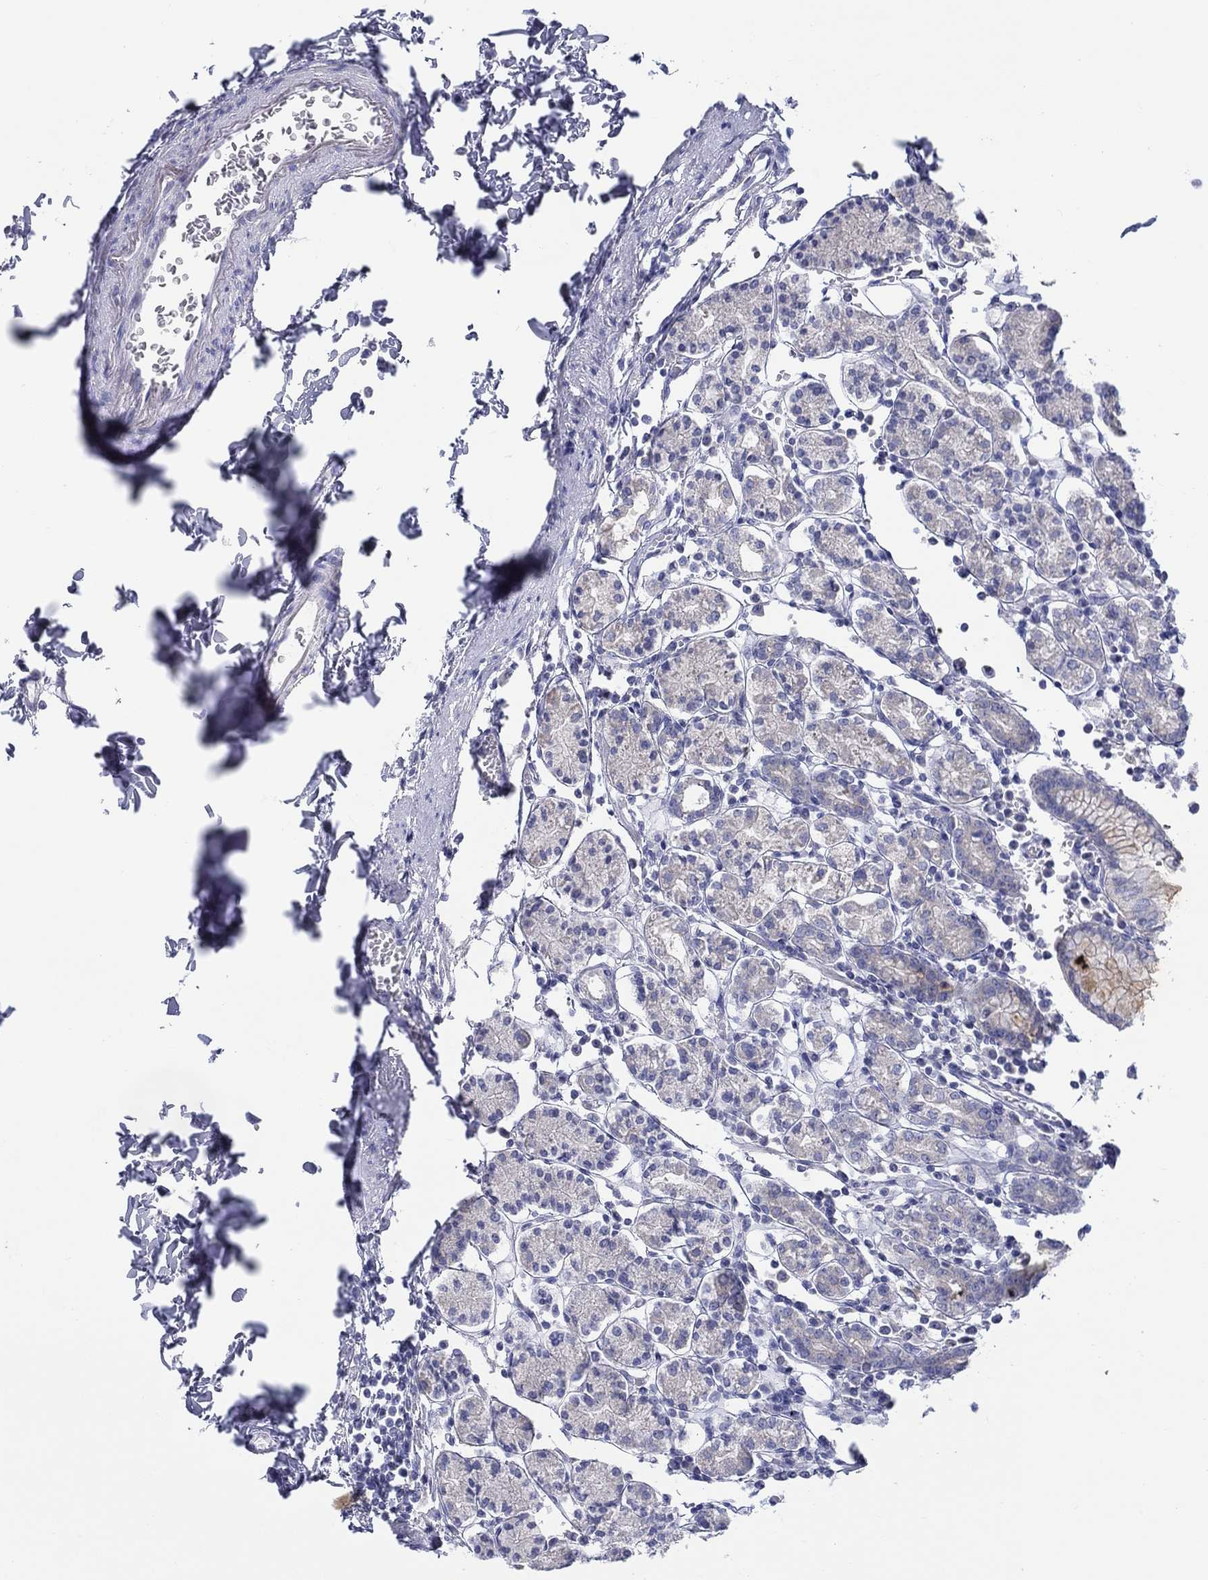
{"staining": {"intensity": "negative", "quantity": "none", "location": "none"}, "tissue": "stomach", "cell_type": "Glandular cells", "image_type": "normal", "snomed": [{"axis": "morphology", "description": "Normal tissue, NOS"}, {"axis": "topography", "description": "Stomach, upper"}, {"axis": "topography", "description": "Stomach"}], "caption": "This is an immunohistochemistry (IHC) image of benign stomach. There is no positivity in glandular cells.", "gene": "HAPLN4", "patient": {"sex": "male", "age": 62}}